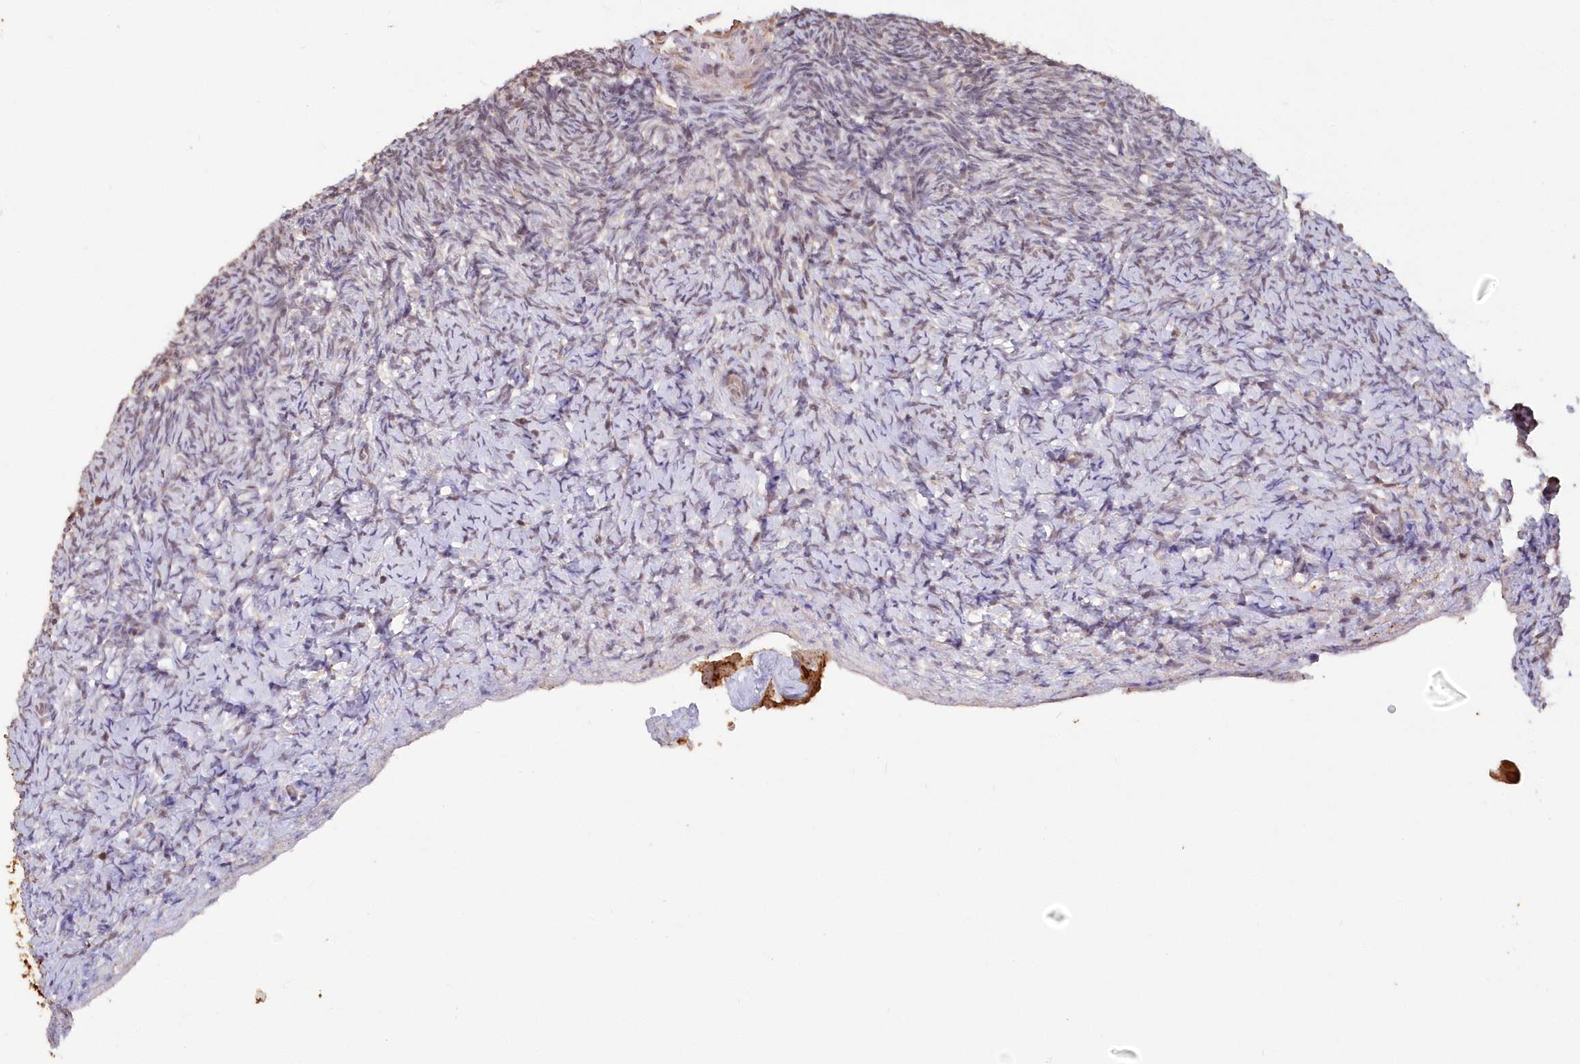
{"staining": {"intensity": "negative", "quantity": "none", "location": "none"}, "tissue": "ovary", "cell_type": "Follicle cells", "image_type": "normal", "snomed": [{"axis": "morphology", "description": "Normal tissue, NOS"}, {"axis": "topography", "description": "Ovary"}], "caption": "Human ovary stained for a protein using immunohistochemistry (IHC) shows no expression in follicle cells.", "gene": "SNED1", "patient": {"sex": "female", "age": 34}}